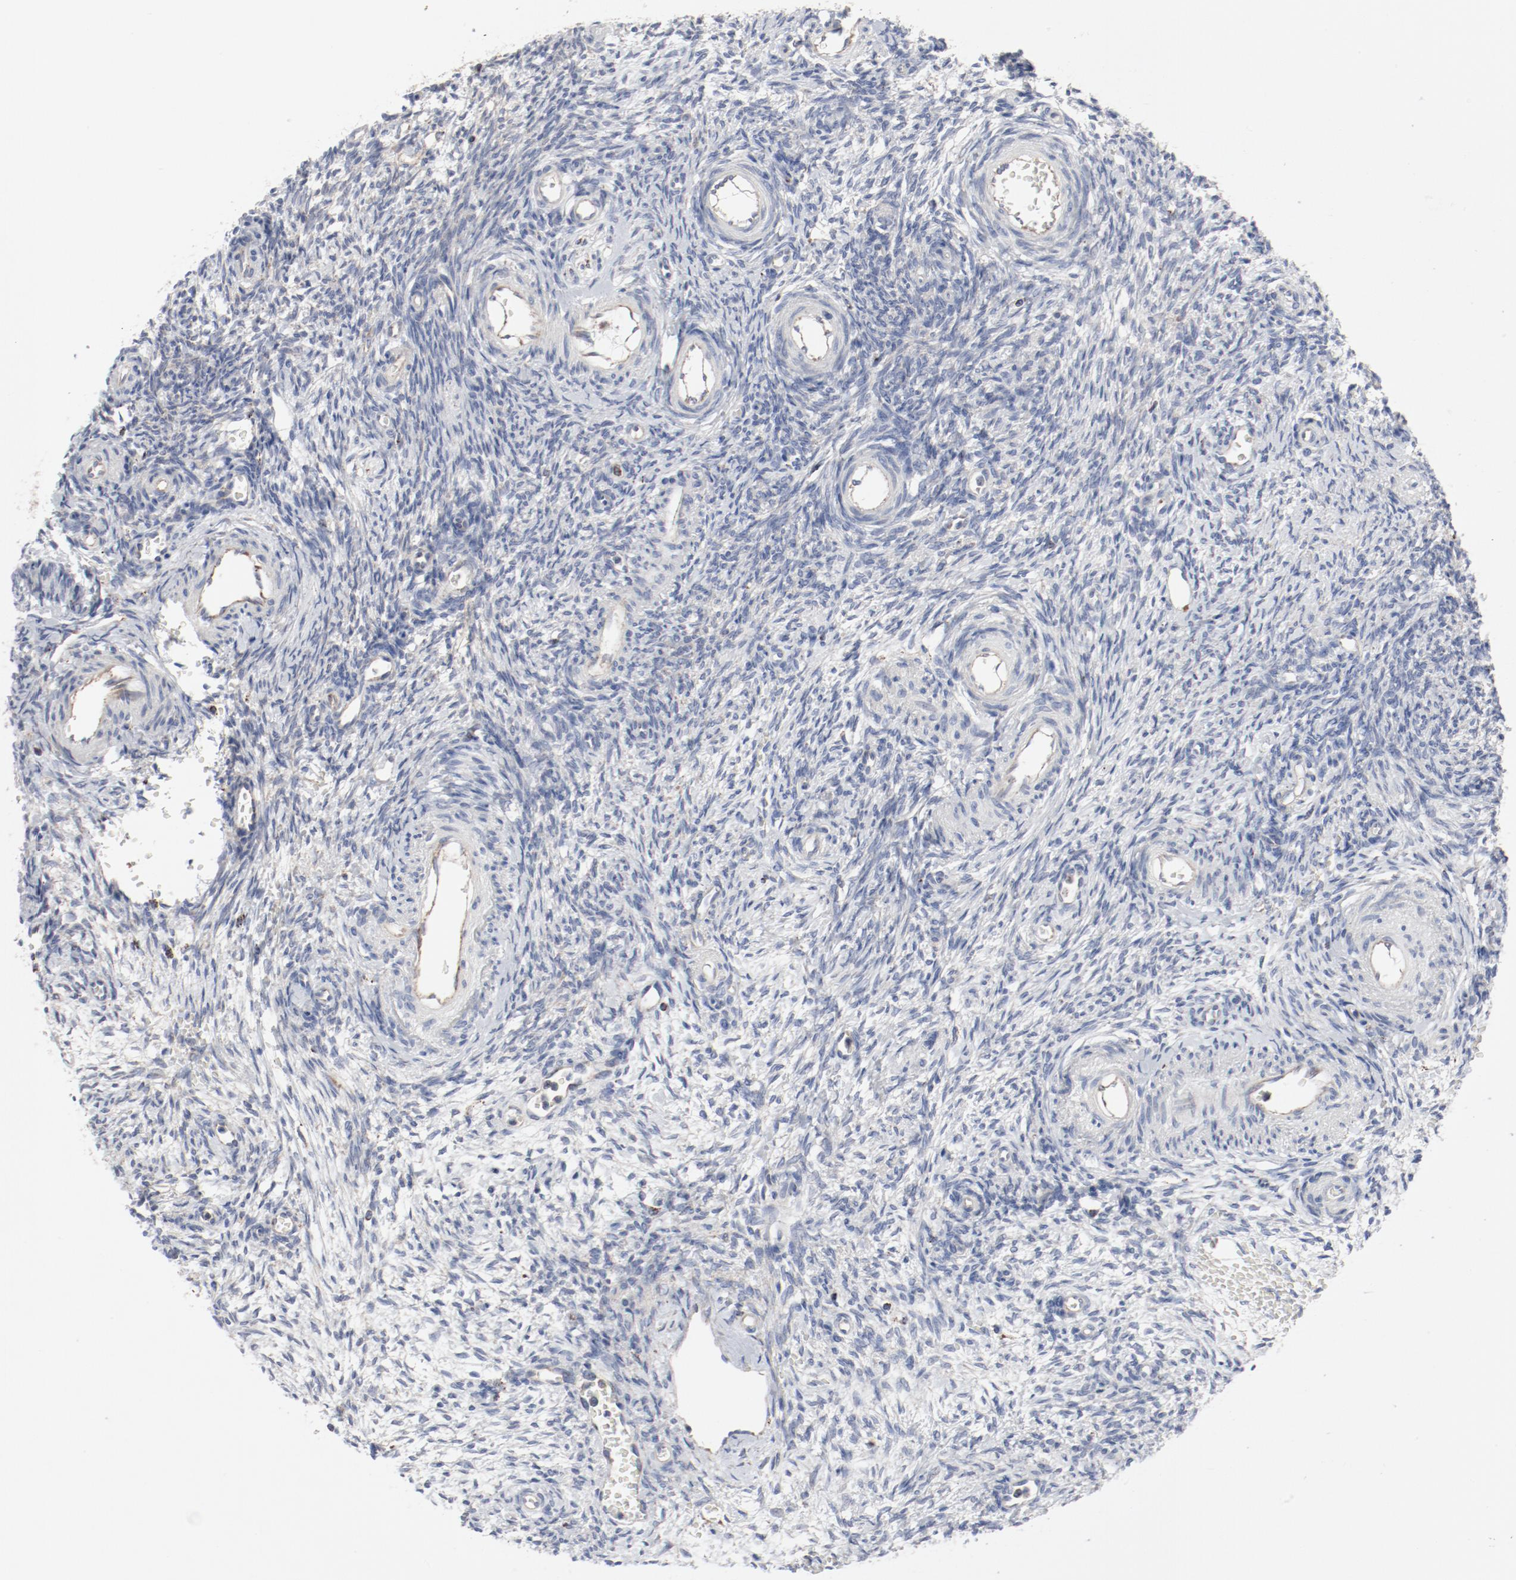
{"staining": {"intensity": "negative", "quantity": "none", "location": "none"}, "tissue": "ovary", "cell_type": "Follicle cells", "image_type": "normal", "snomed": [{"axis": "morphology", "description": "Normal tissue, NOS"}, {"axis": "topography", "description": "Ovary"}], "caption": "The histopathology image shows no significant staining in follicle cells of ovary. Brightfield microscopy of immunohistochemistry (IHC) stained with DAB (brown) and hematoxylin (blue), captured at high magnification.", "gene": "SETD3", "patient": {"sex": "female", "age": 39}}